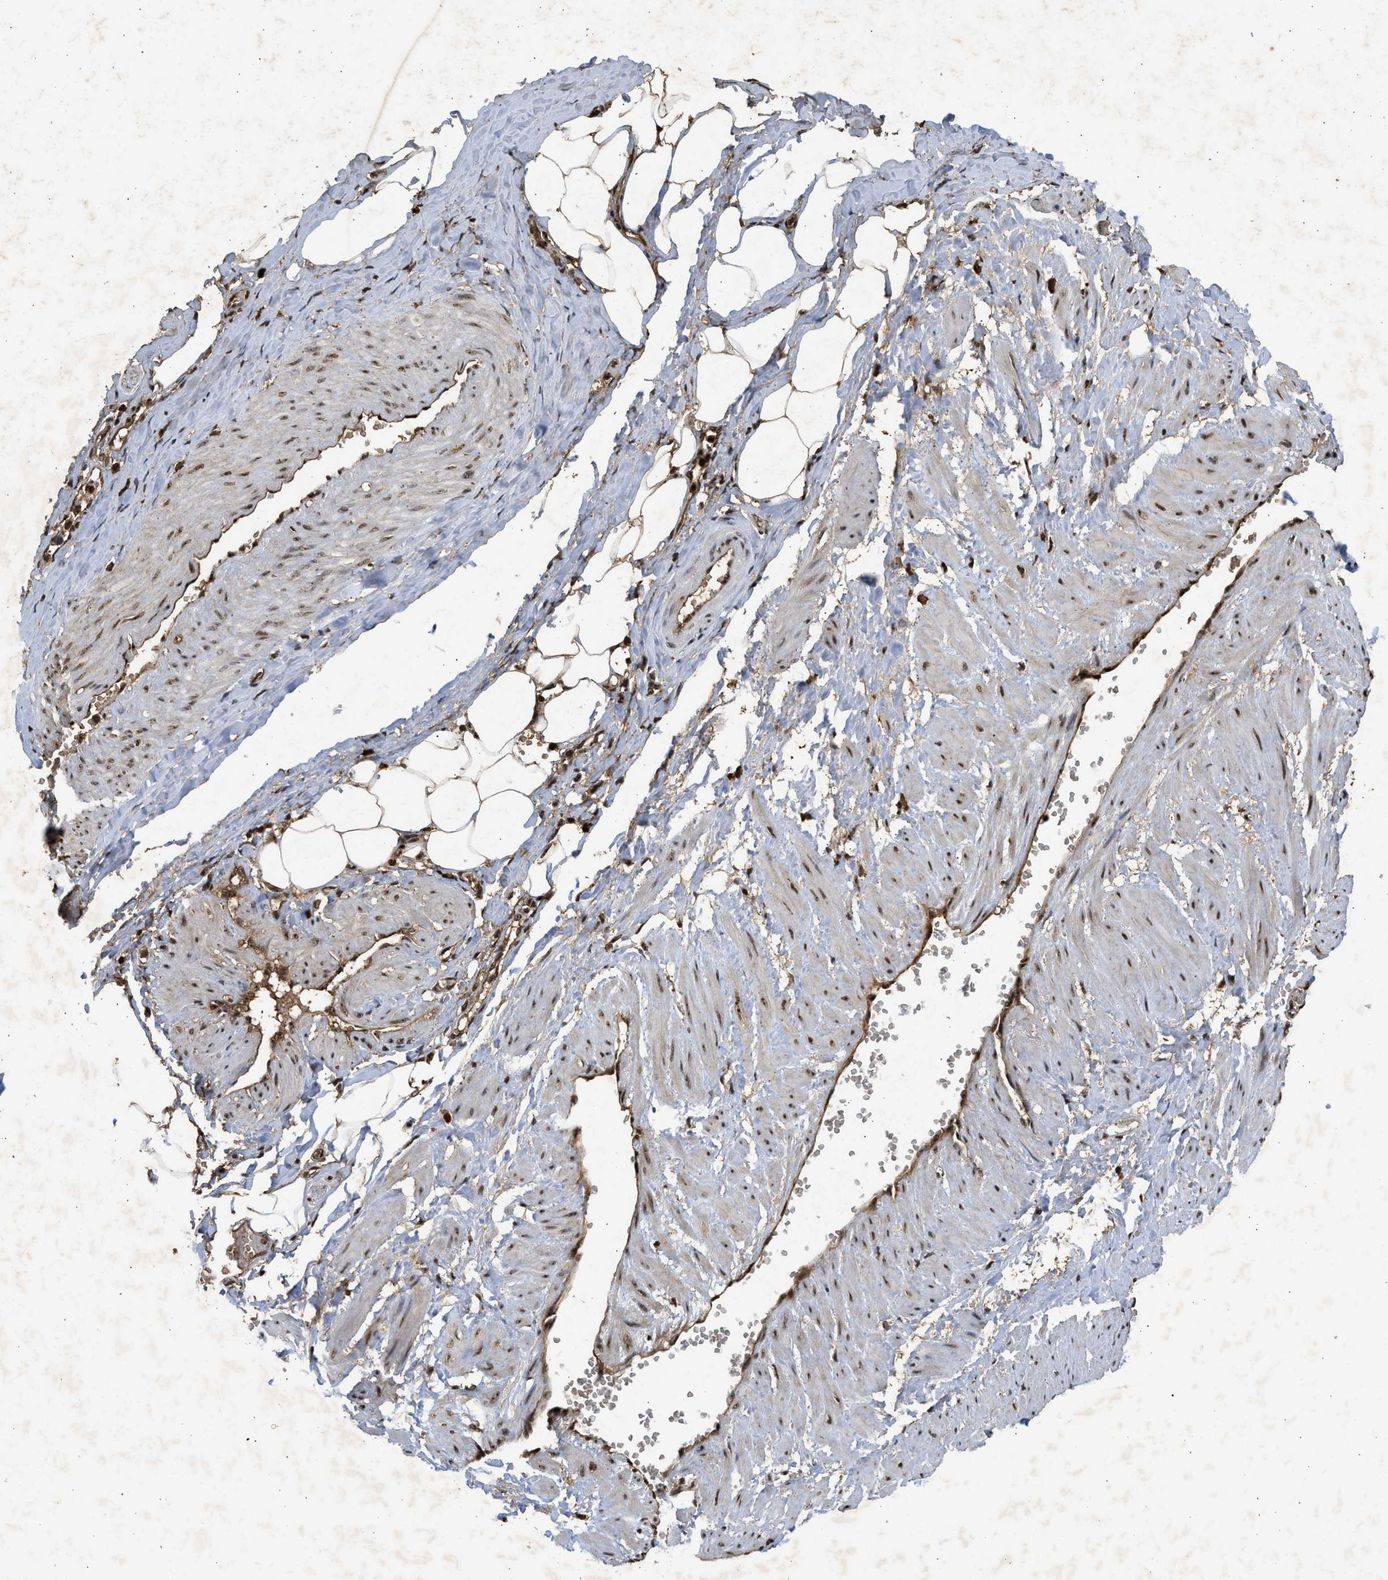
{"staining": {"intensity": "moderate", "quantity": ">75%", "location": "nuclear"}, "tissue": "adipose tissue", "cell_type": "Adipocytes", "image_type": "normal", "snomed": [{"axis": "morphology", "description": "Normal tissue, NOS"}, {"axis": "topography", "description": "Soft tissue"}, {"axis": "topography", "description": "Vascular tissue"}], "caption": "Protein staining of benign adipose tissue shows moderate nuclear positivity in about >75% of adipocytes.", "gene": "TFDP2", "patient": {"sex": "female", "age": 35}}